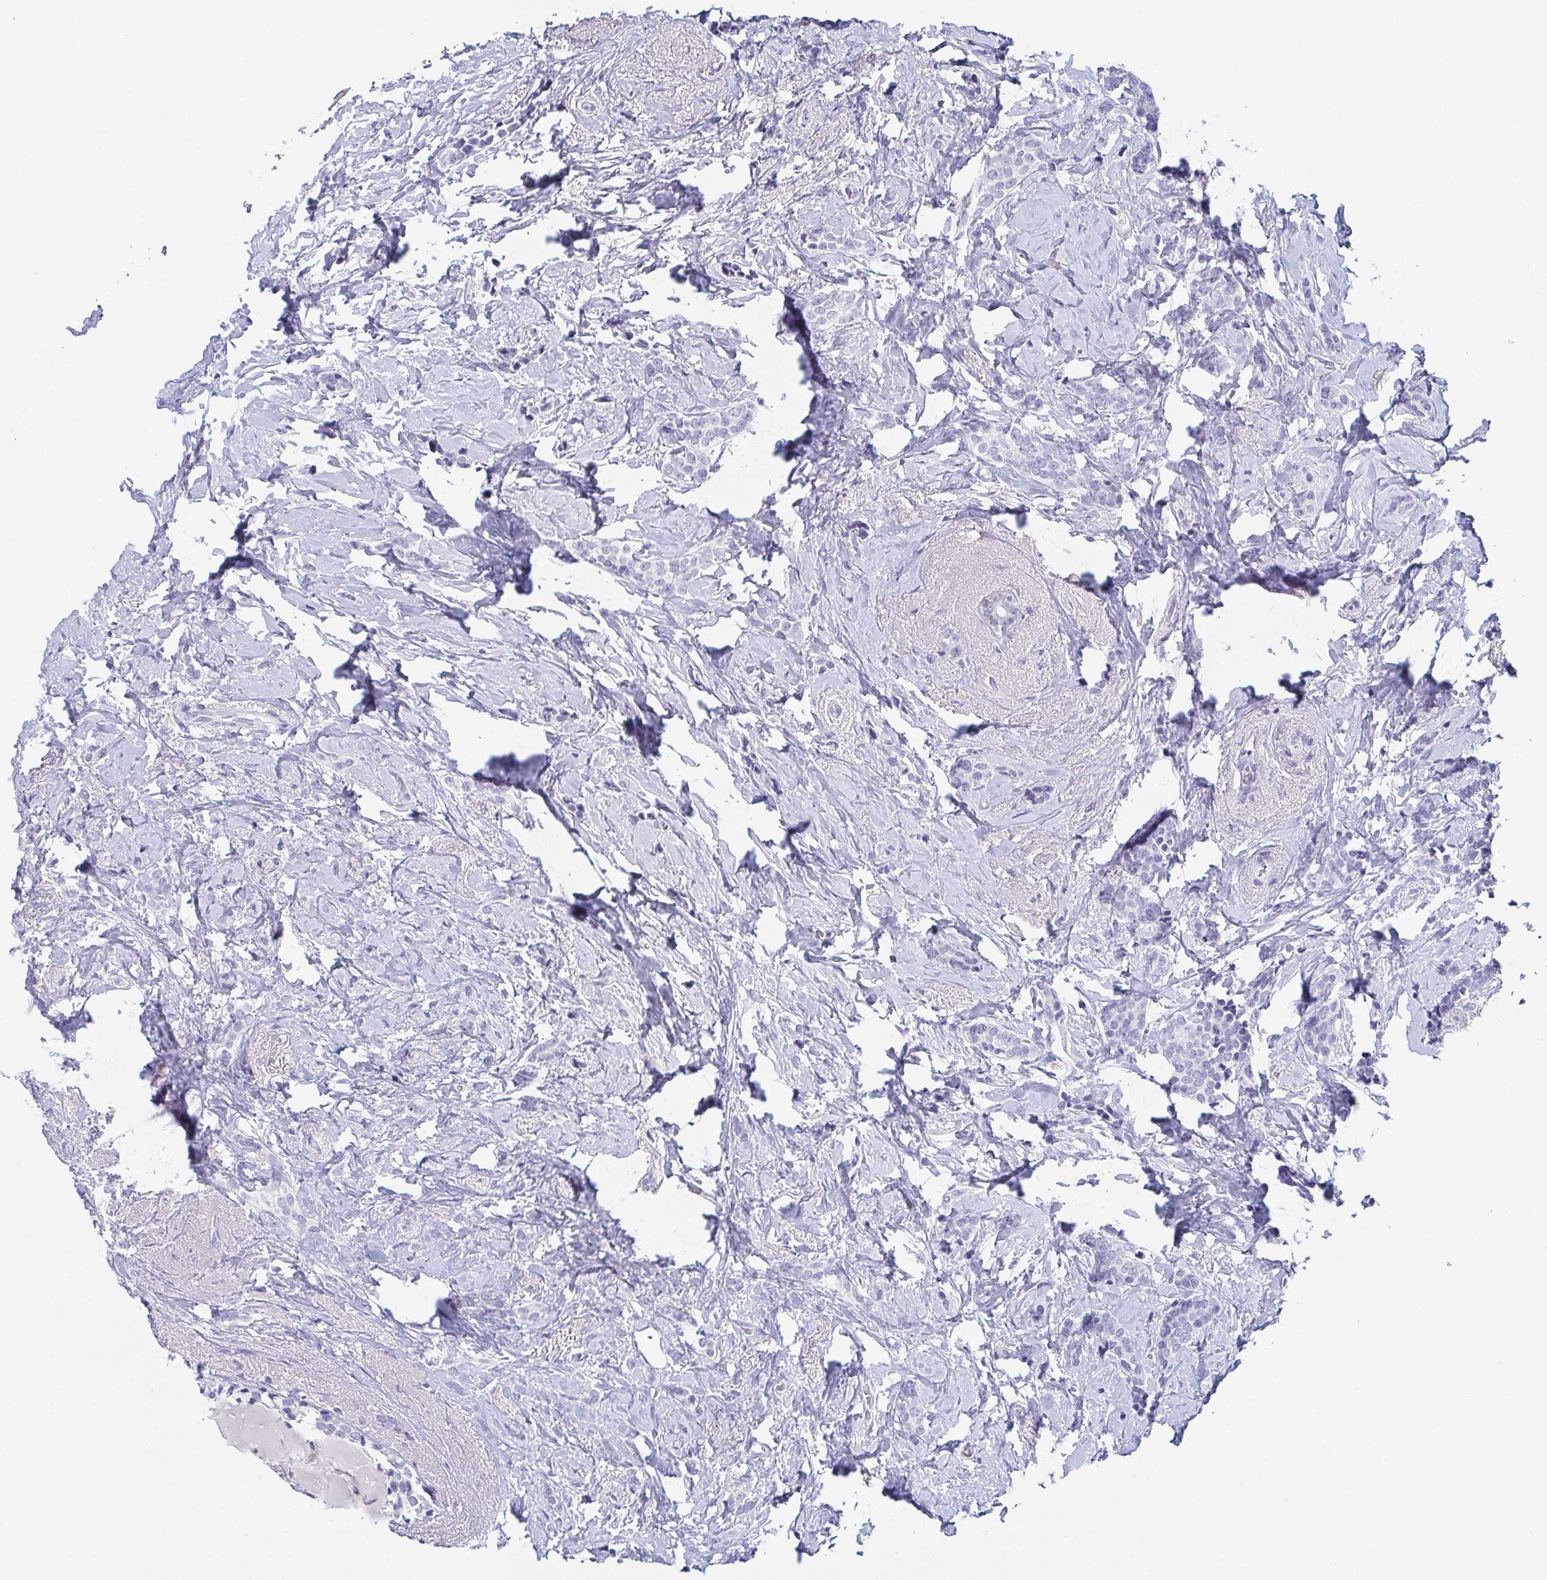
{"staining": {"intensity": "negative", "quantity": "none", "location": "none"}, "tissue": "breast cancer", "cell_type": "Tumor cells", "image_type": "cancer", "snomed": [{"axis": "morphology", "description": "Normal tissue, NOS"}, {"axis": "morphology", "description": "Duct carcinoma"}, {"axis": "topography", "description": "Breast"}], "caption": "Immunohistochemical staining of human breast invasive ductal carcinoma demonstrates no significant positivity in tumor cells.", "gene": "ITLN1", "patient": {"sex": "female", "age": 77}}